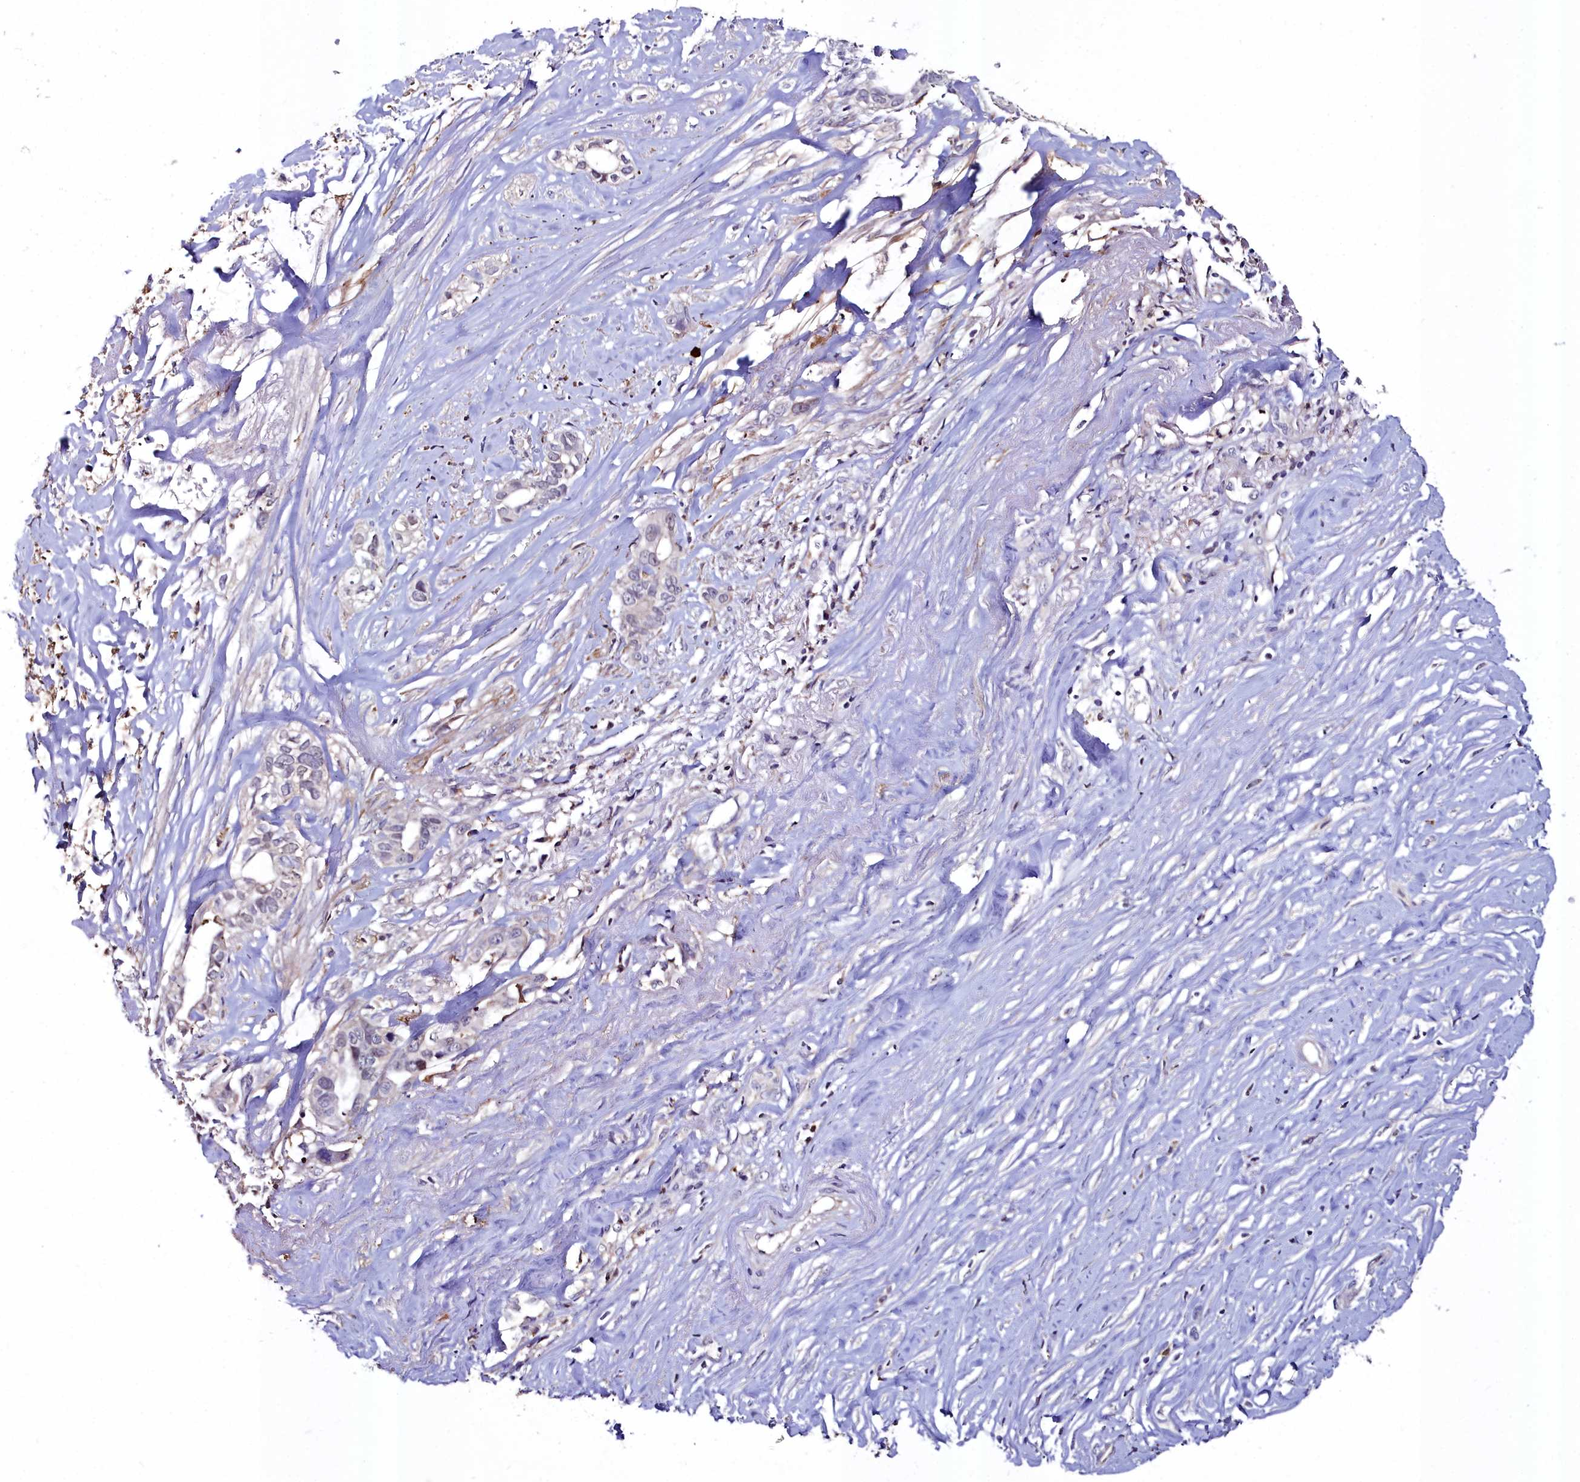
{"staining": {"intensity": "negative", "quantity": "none", "location": "none"}, "tissue": "liver cancer", "cell_type": "Tumor cells", "image_type": "cancer", "snomed": [{"axis": "morphology", "description": "Cholangiocarcinoma"}, {"axis": "topography", "description": "Liver"}], "caption": "IHC histopathology image of neoplastic tissue: human cholangiocarcinoma (liver) stained with DAB (3,3'-diaminobenzidine) displays no significant protein staining in tumor cells.", "gene": "AMBRA1", "patient": {"sex": "female", "age": 79}}